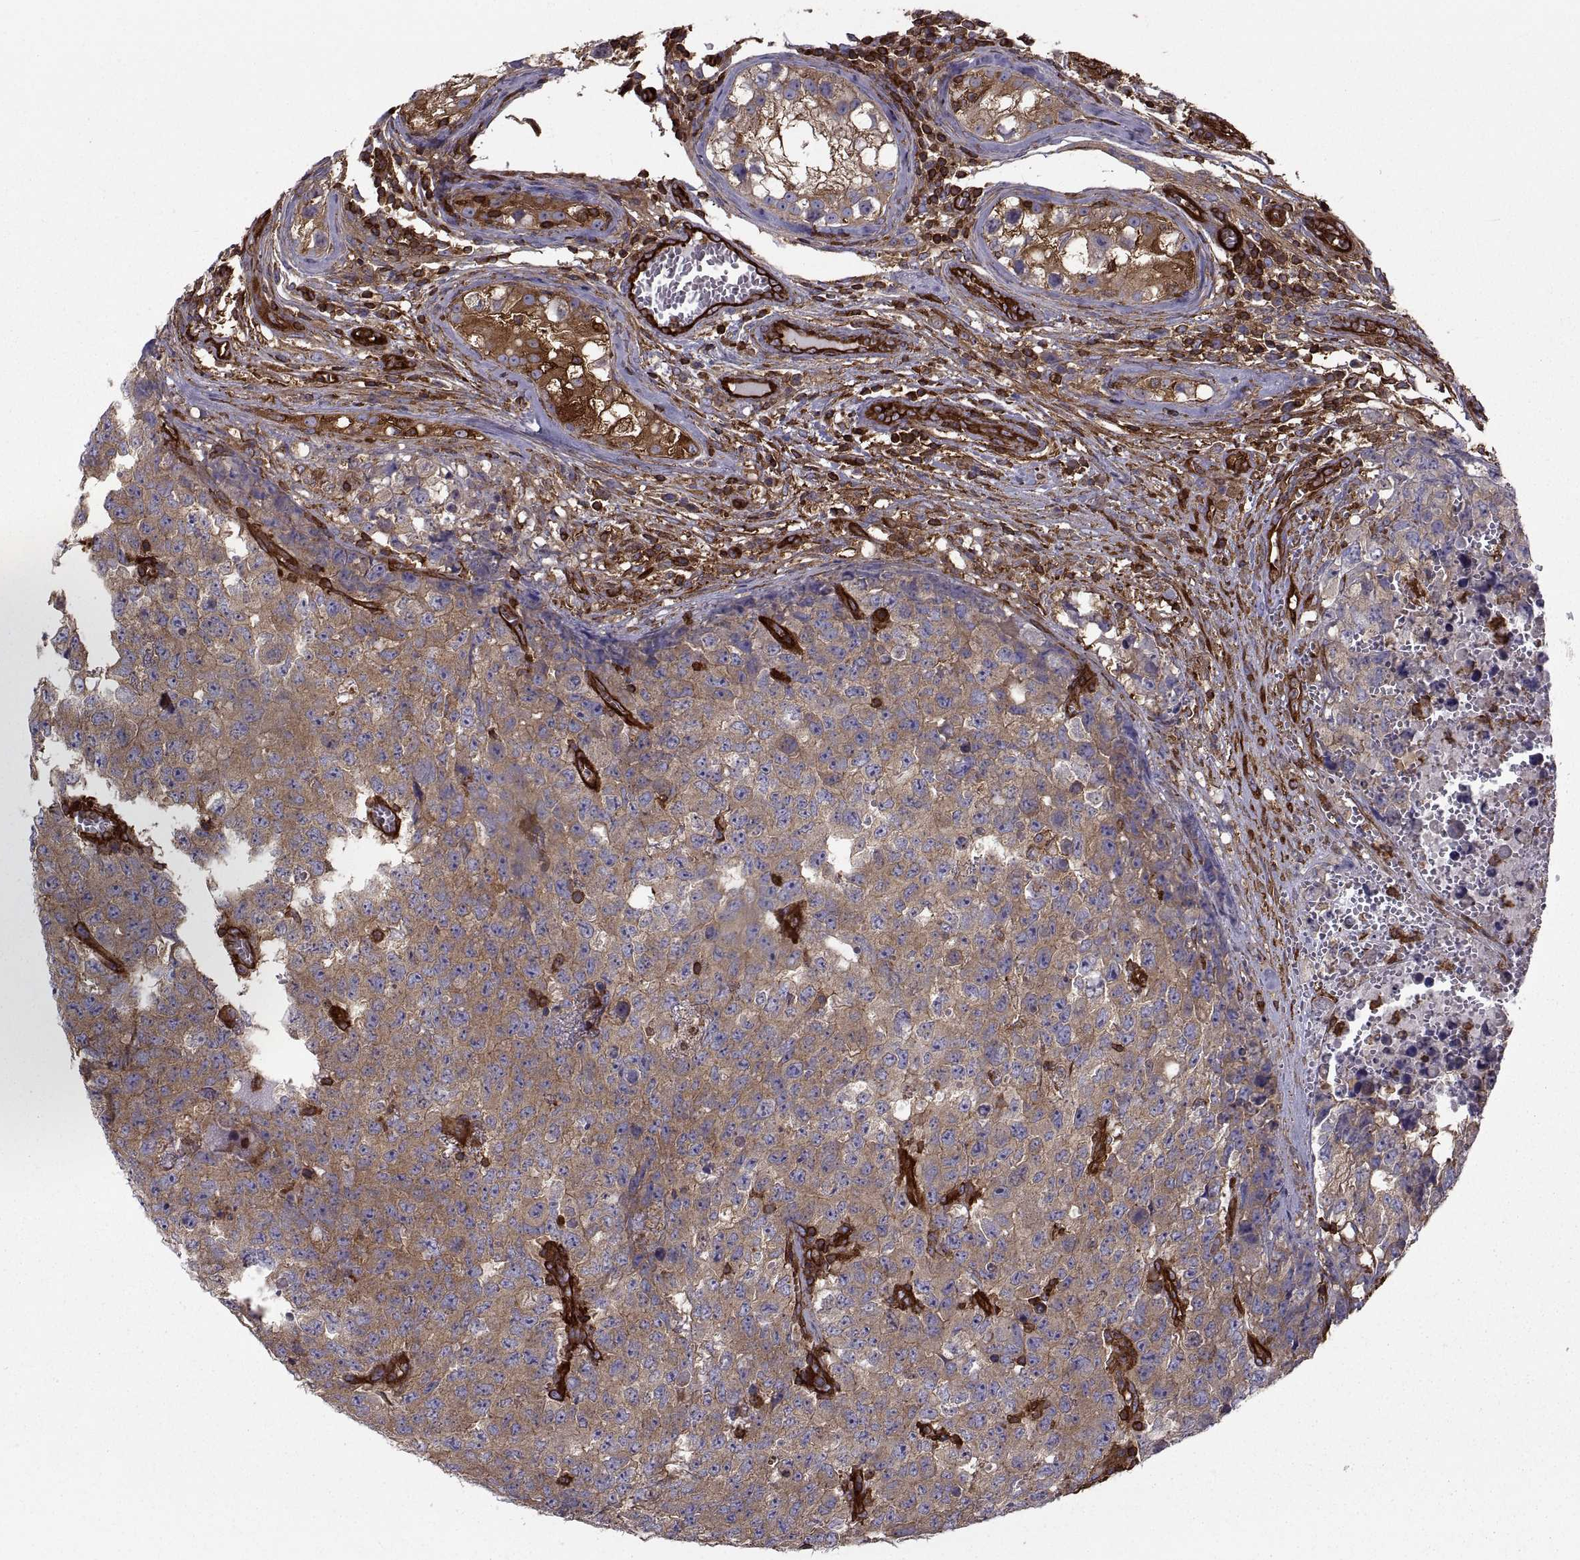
{"staining": {"intensity": "moderate", "quantity": ">75%", "location": "cytoplasmic/membranous"}, "tissue": "testis cancer", "cell_type": "Tumor cells", "image_type": "cancer", "snomed": [{"axis": "morphology", "description": "Carcinoma, Embryonal, NOS"}, {"axis": "topography", "description": "Testis"}], "caption": "A photomicrograph of testis cancer (embryonal carcinoma) stained for a protein demonstrates moderate cytoplasmic/membranous brown staining in tumor cells.", "gene": "MYH9", "patient": {"sex": "male", "age": 23}}